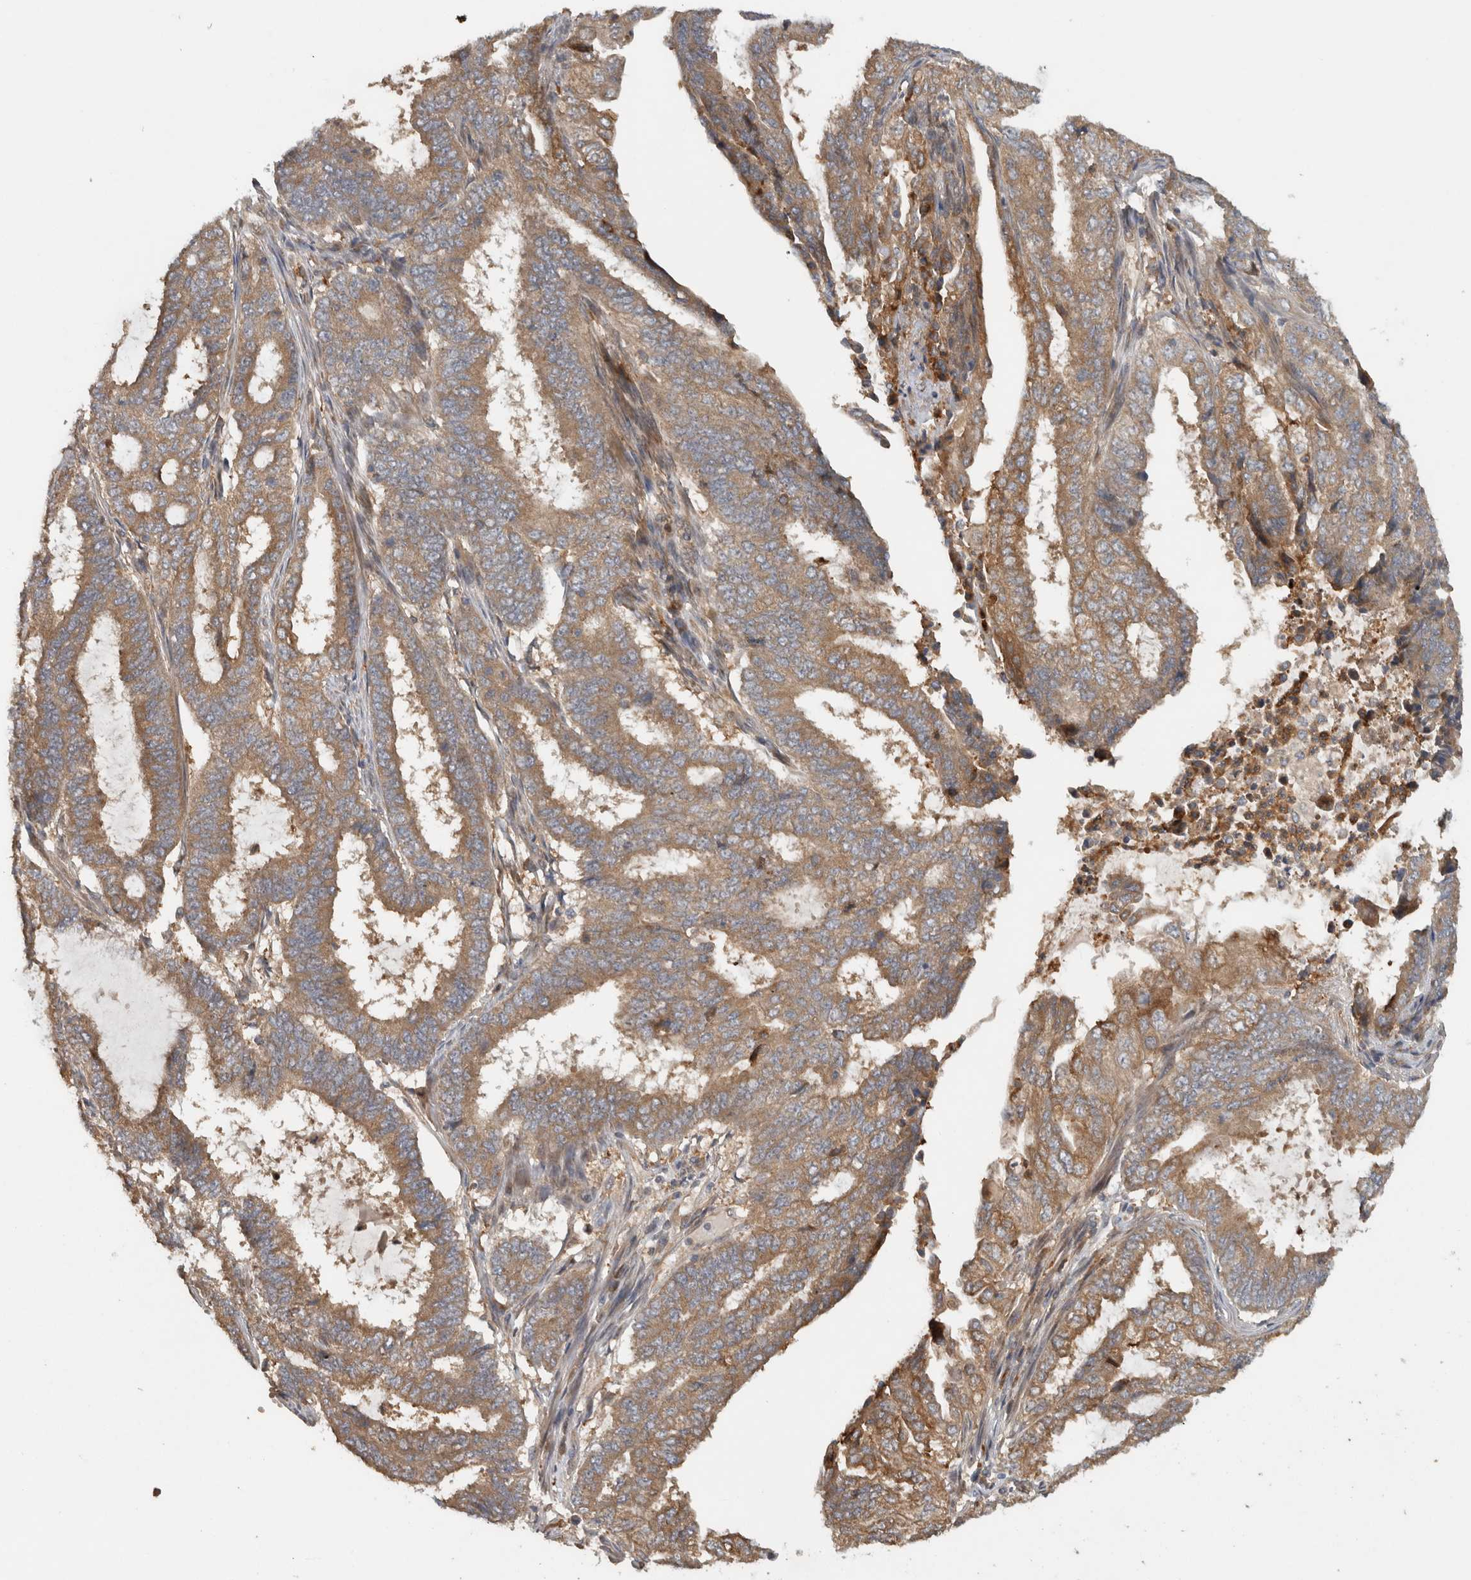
{"staining": {"intensity": "moderate", "quantity": ">75%", "location": "cytoplasmic/membranous"}, "tissue": "endometrial cancer", "cell_type": "Tumor cells", "image_type": "cancer", "snomed": [{"axis": "morphology", "description": "Adenocarcinoma, NOS"}, {"axis": "topography", "description": "Endometrium"}], "caption": "This micrograph exhibits endometrial cancer (adenocarcinoma) stained with immunohistochemistry to label a protein in brown. The cytoplasmic/membranous of tumor cells show moderate positivity for the protein. Nuclei are counter-stained blue.", "gene": "VEPH1", "patient": {"sex": "female", "age": 51}}